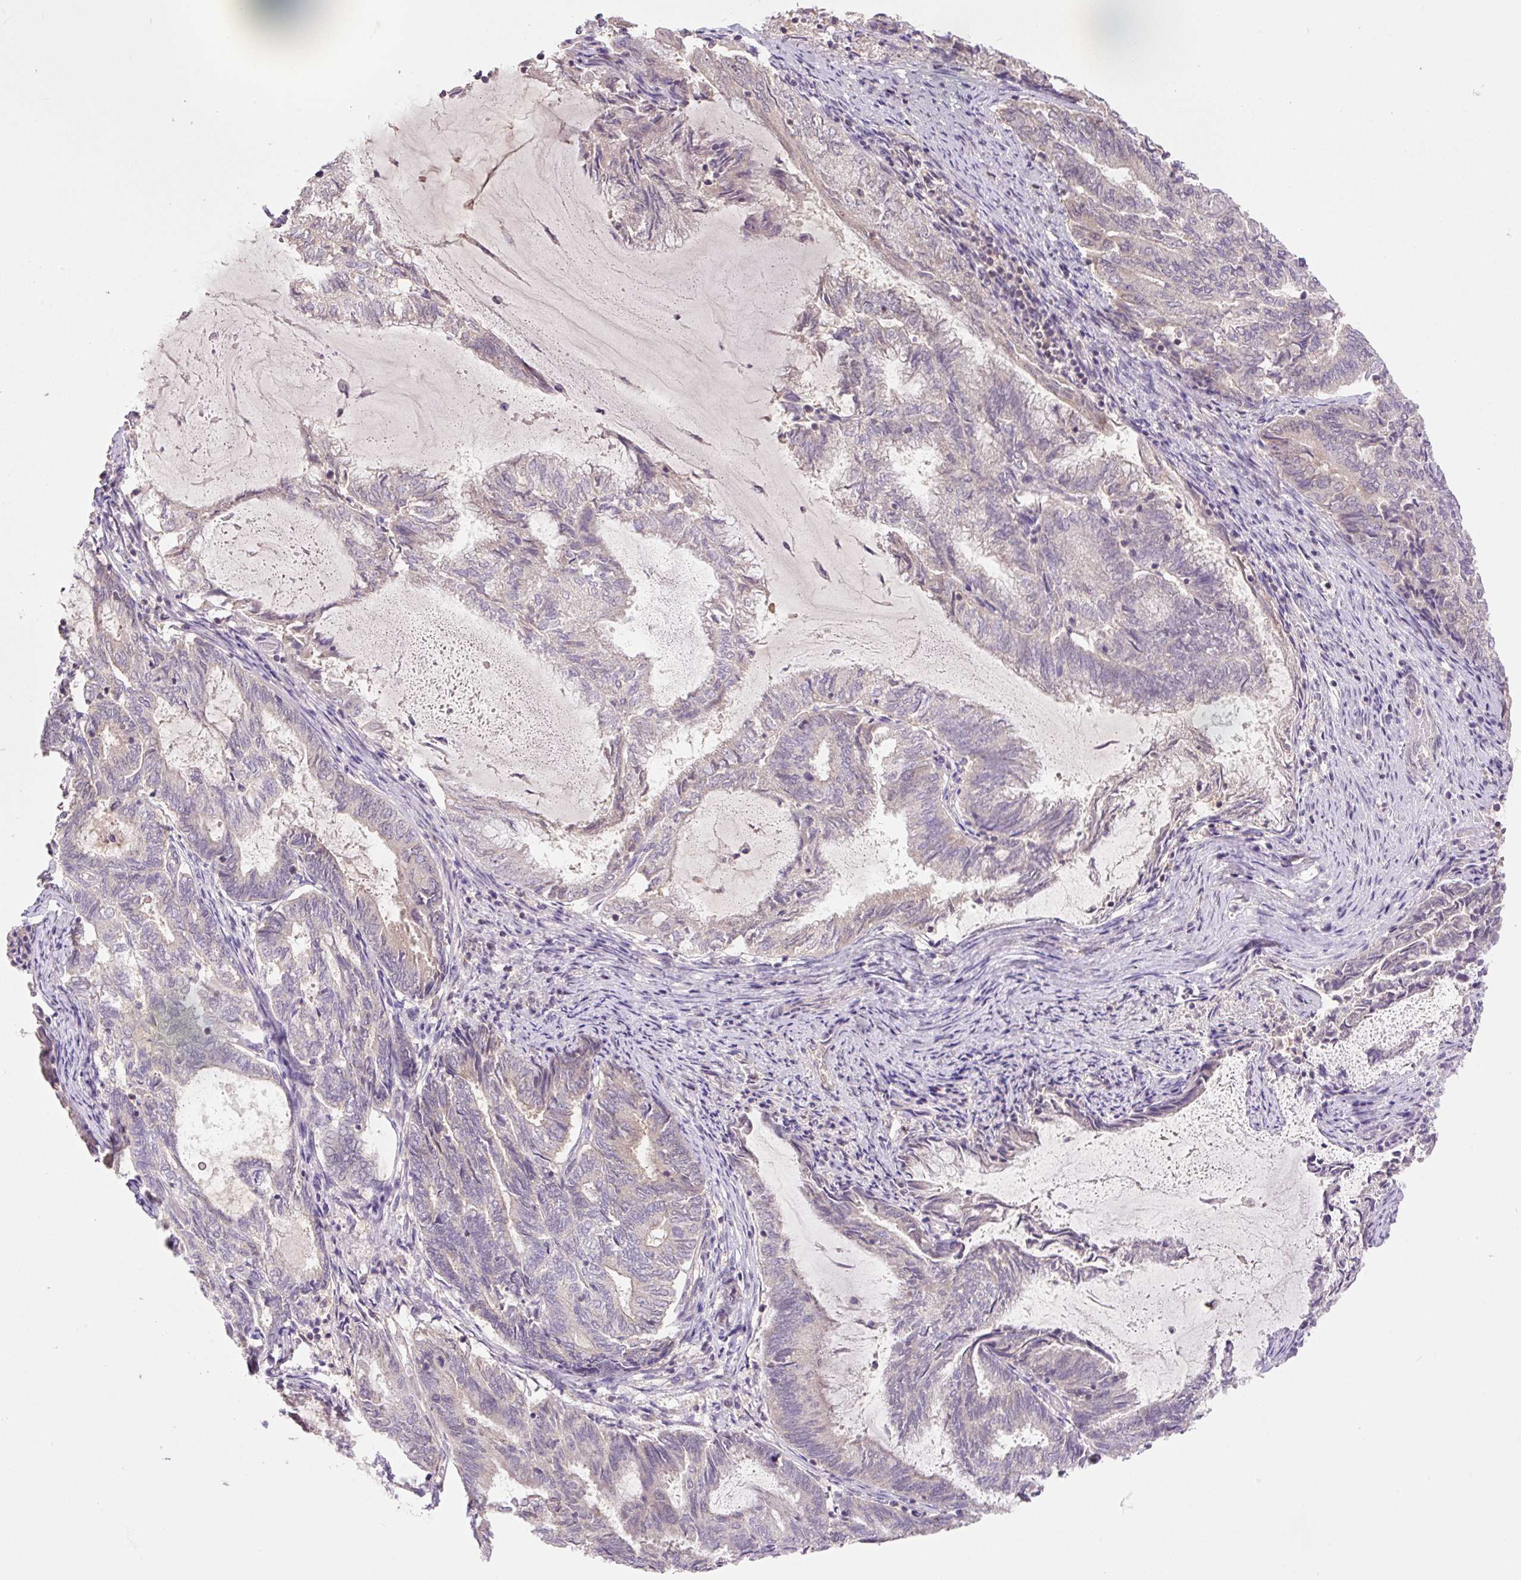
{"staining": {"intensity": "negative", "quantity": "none", "location": "none"}, "tissue": "endometrial cancer", "cell_type": "Tumor cells", "image_type": "cancer", "snomed": [{"axis": "morphology", "description": "Adenocarcinoma, NOS"}, {"axis": "topography", "description": "Endometrium"}], "caption": "There is no significant expression in tumor cells of adenocarcinoma (endometrial).", "gene": "COX8A", "patient": {"sex": "female", "age": 80}}